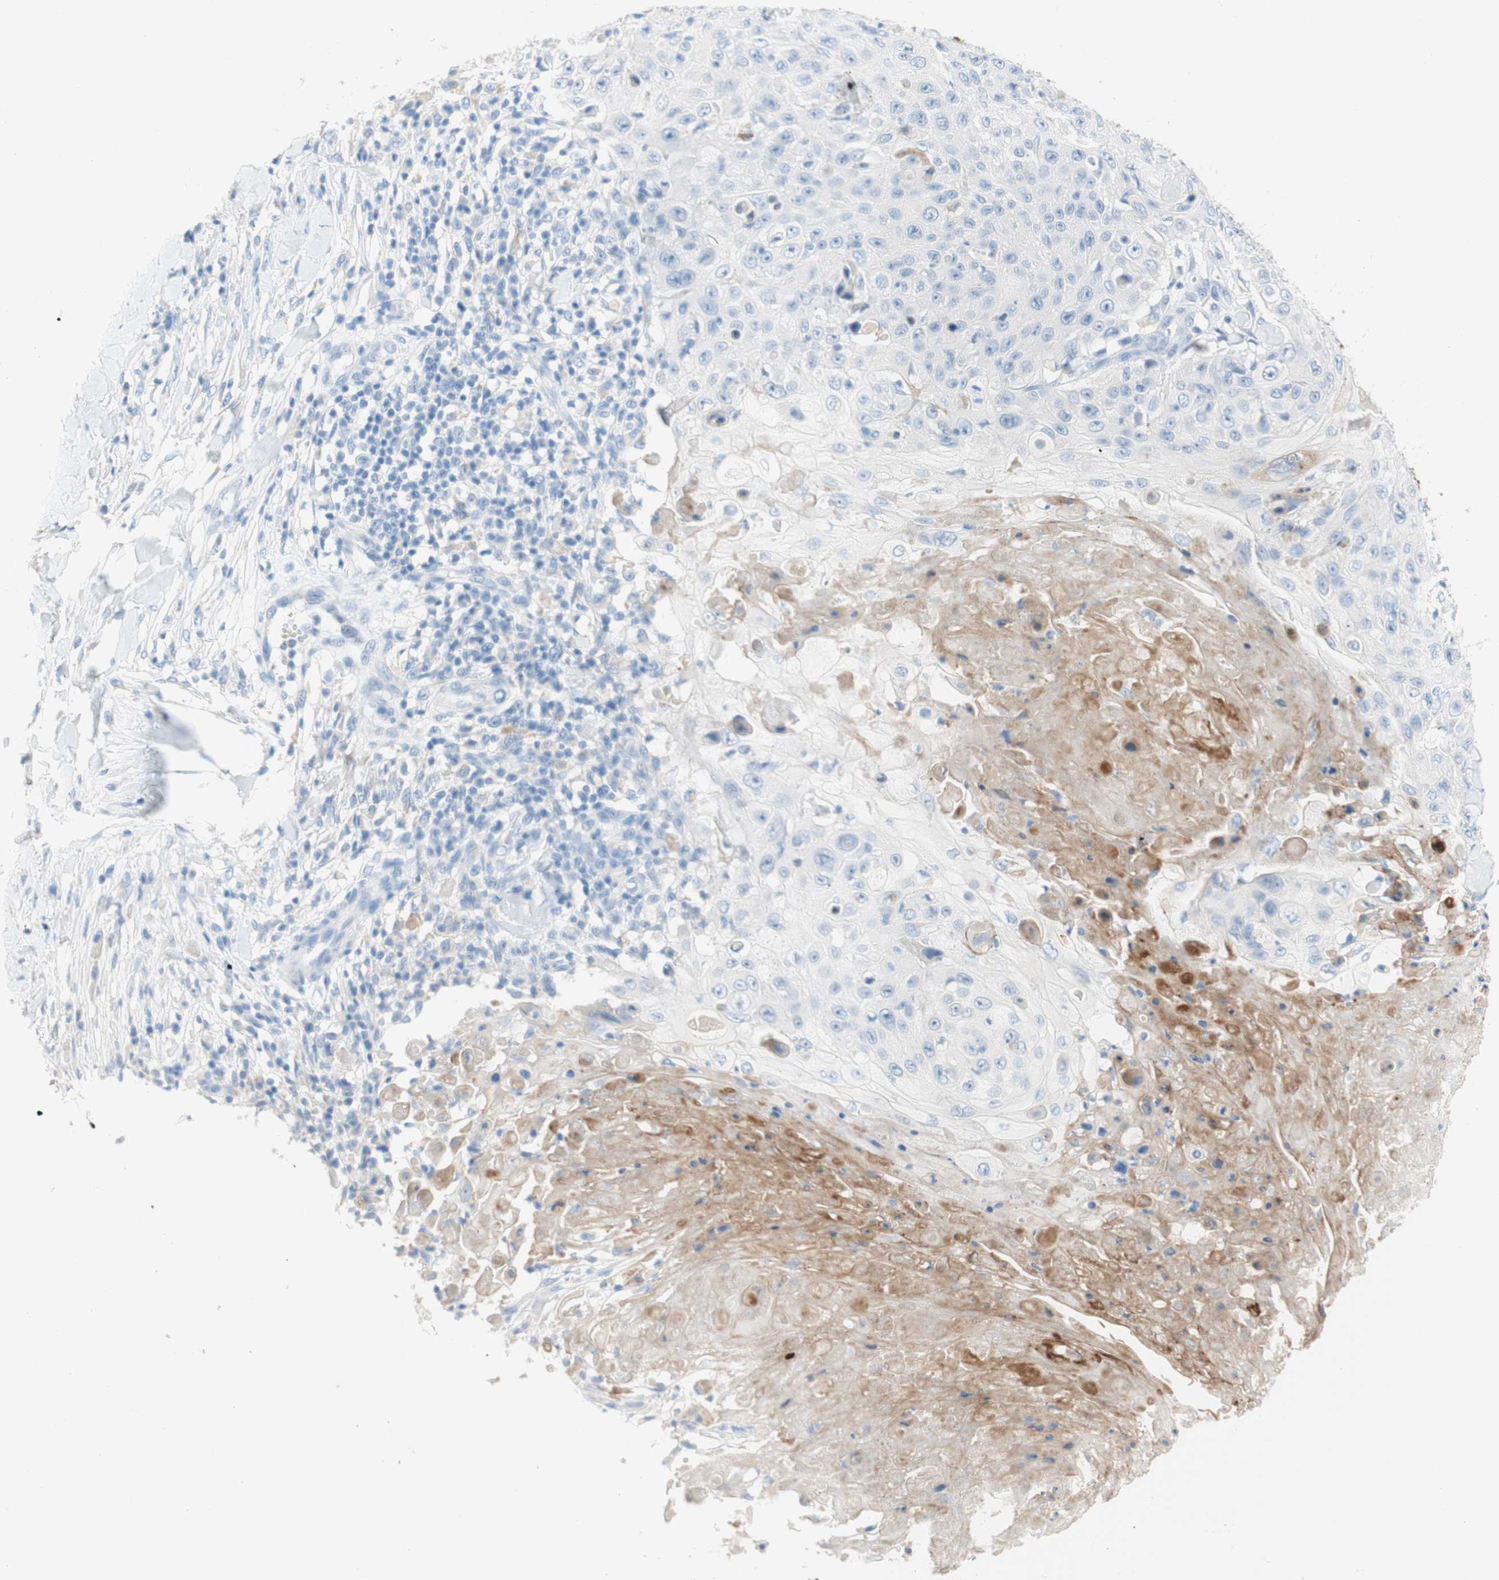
{"staining": {"intensity": "weak", "quantity": "<25%", "location": "cytoplasmic/membranous"}, "tissue": "skin cancer", "cell_type": "Tumor cells", "image_type": "cancer", "snomed": [{"axis": "morphology", "description": "Squamous cell carcinoma, NOS"}, {"axis": "topography", "description": "Skin"}], "caption": "This is an IHC histopathology image of squamous cell carcinoma (skin). There is no positivity in tumor cells.", "gene": "POLR2J3", "patient": {"sex": "male", "age": 86}}